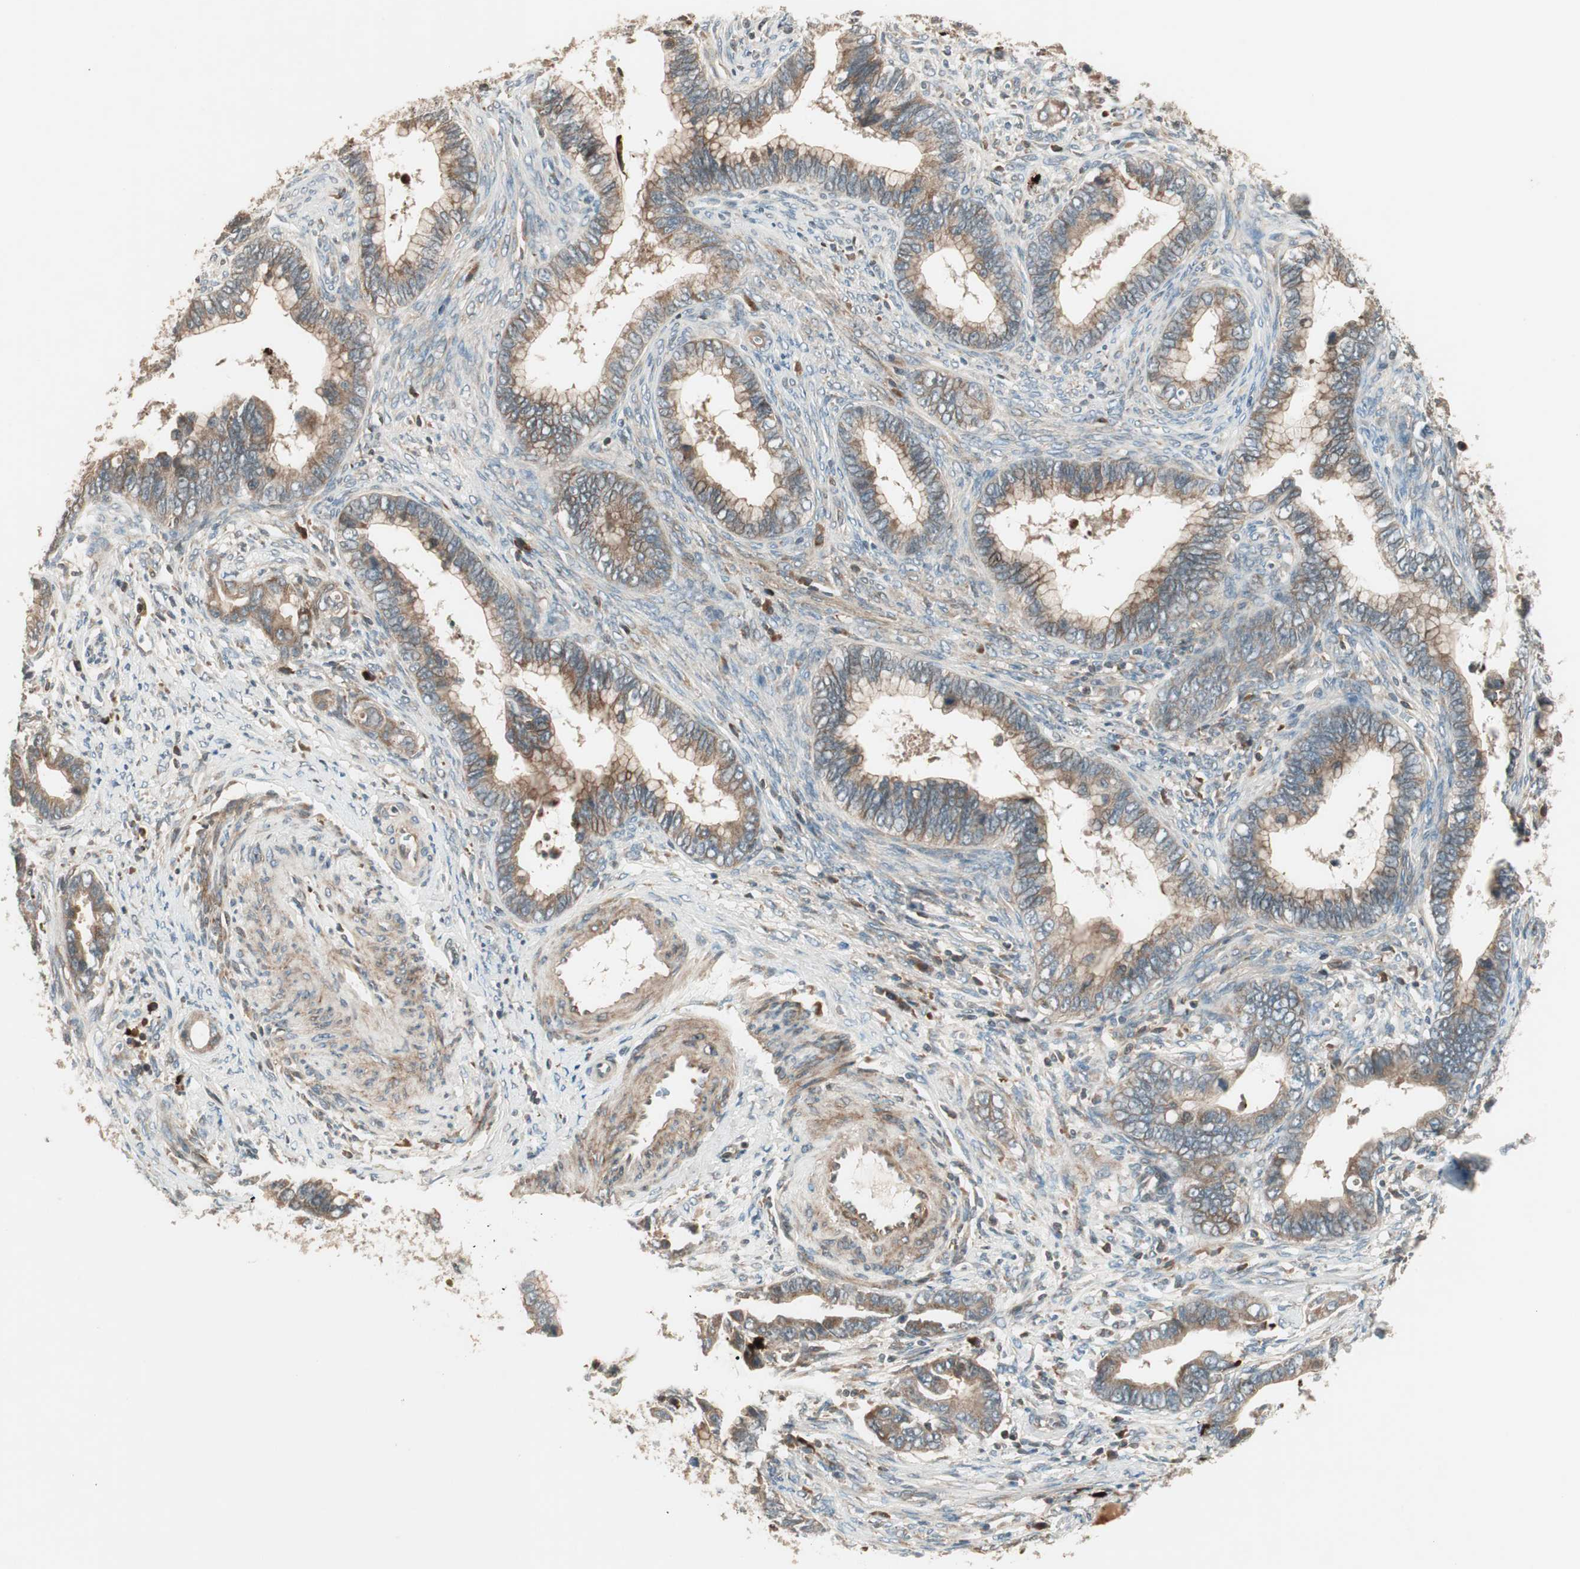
{"staining": {"intensity": "weak", "quantity": ">75%", "location": "cytoplasmic/membranous"}, "tissue": "cervical cancer", "cell_type": "Tumor cells", "image_type": "cancer", "snomed": [{"axis": "morphology", "description": "Adenocarcinoma, NOS"}, {"axis": "topography", "description": "Cervix"}], "caption": "Immunohistochemical staining of human adenocarcinoma (cervical) displays weak cytoplasmic/membranous protein staining in approximately >75% of tumor cells.", "gene": "SFRP1", "patient": {"sex": "female", "age": 44}}